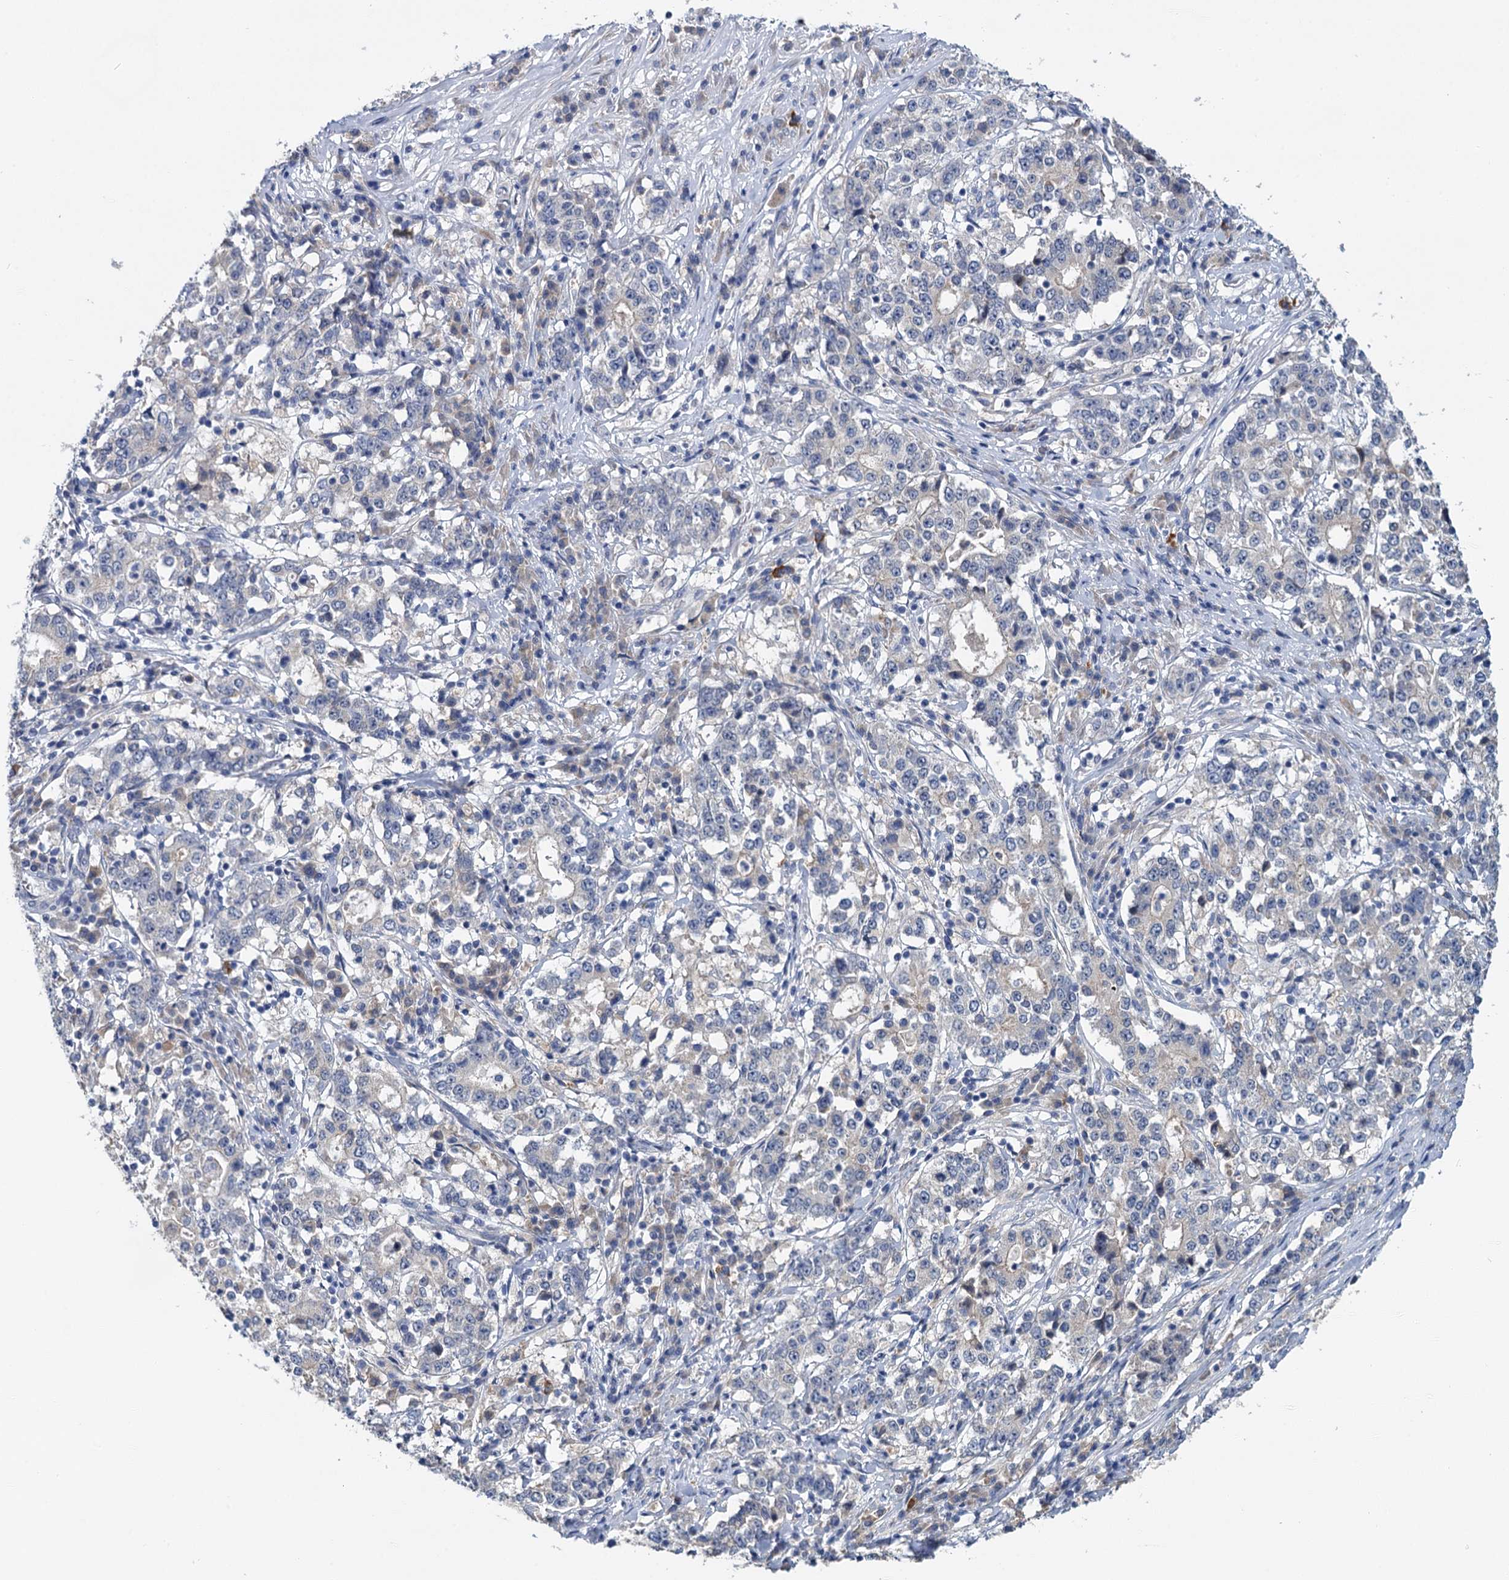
{"staining": {"intensity": "negative", "quantity": "none", "location": "none"}, "tissue": "stomach cancer", "cell_type": "Tumor cells", "image_type": "cancer", "snomed": [{"axis": "morphology", "description": "Adenocarcinoma, NOS"}, {"axis": "topography", "description": "Stomach"}], "caption": "IHC of human stomach cancer displays no staining in tumor cells. (Immunohistochemistry, brightfield microscopy, high magnification).", "gene": "ANKRD42", "patient": {"sex": "male", "age": 59}}